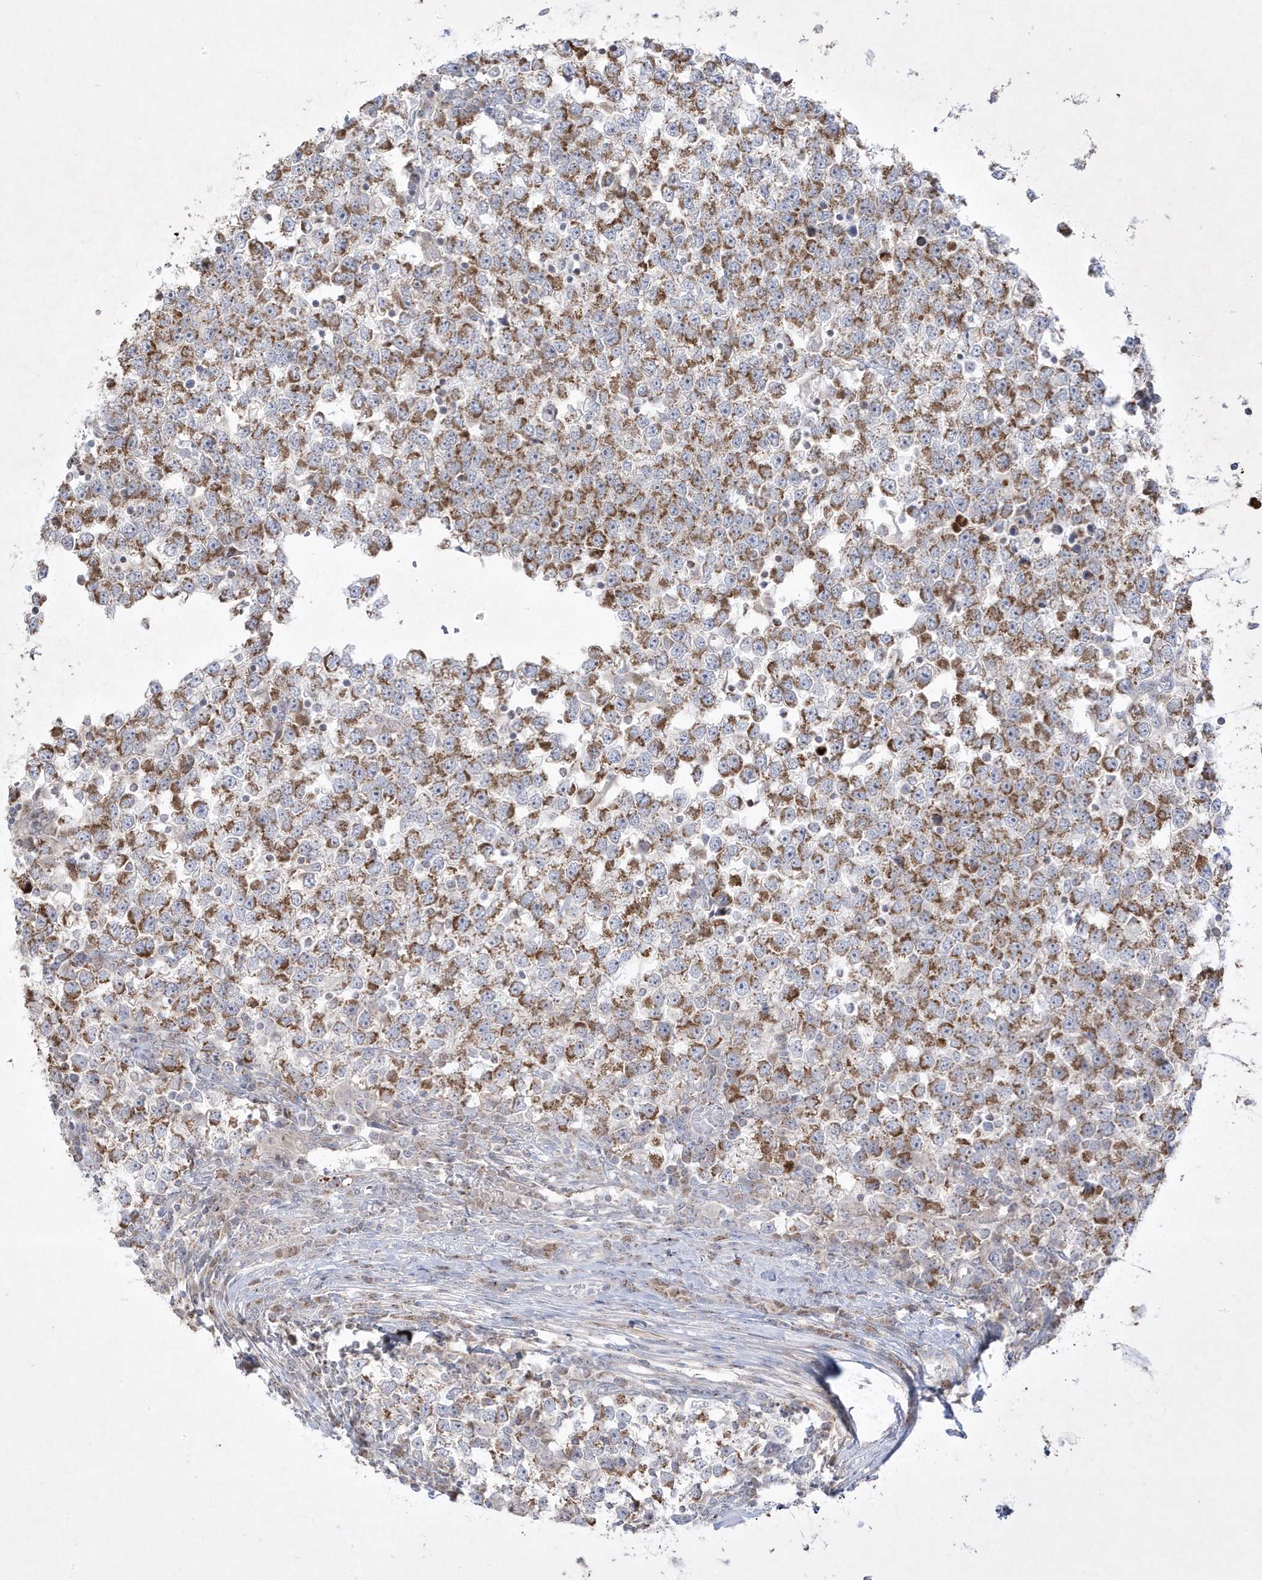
{"staining": {"intensity": "moderate", "quantity": ">75%", "location": "cytoplasmic/membranous"}, "tissue": "testis cancer", "cell_type": "Tumor cells", "image_type": "cancer", "snomed": [{"axis": "morphology", "description": "Seminoma, NOS"}, {"axis": "topography", "description": "Testis"}], "caption": "There is medium levels of moderate cytoplasmic/membranous staining in tumor cells of testis seminoma, as demonstrated by immunohistochemical staining (brown color).", "gene": "ADAMTSL3", "patient": {"sex": "male", "age": 65}}